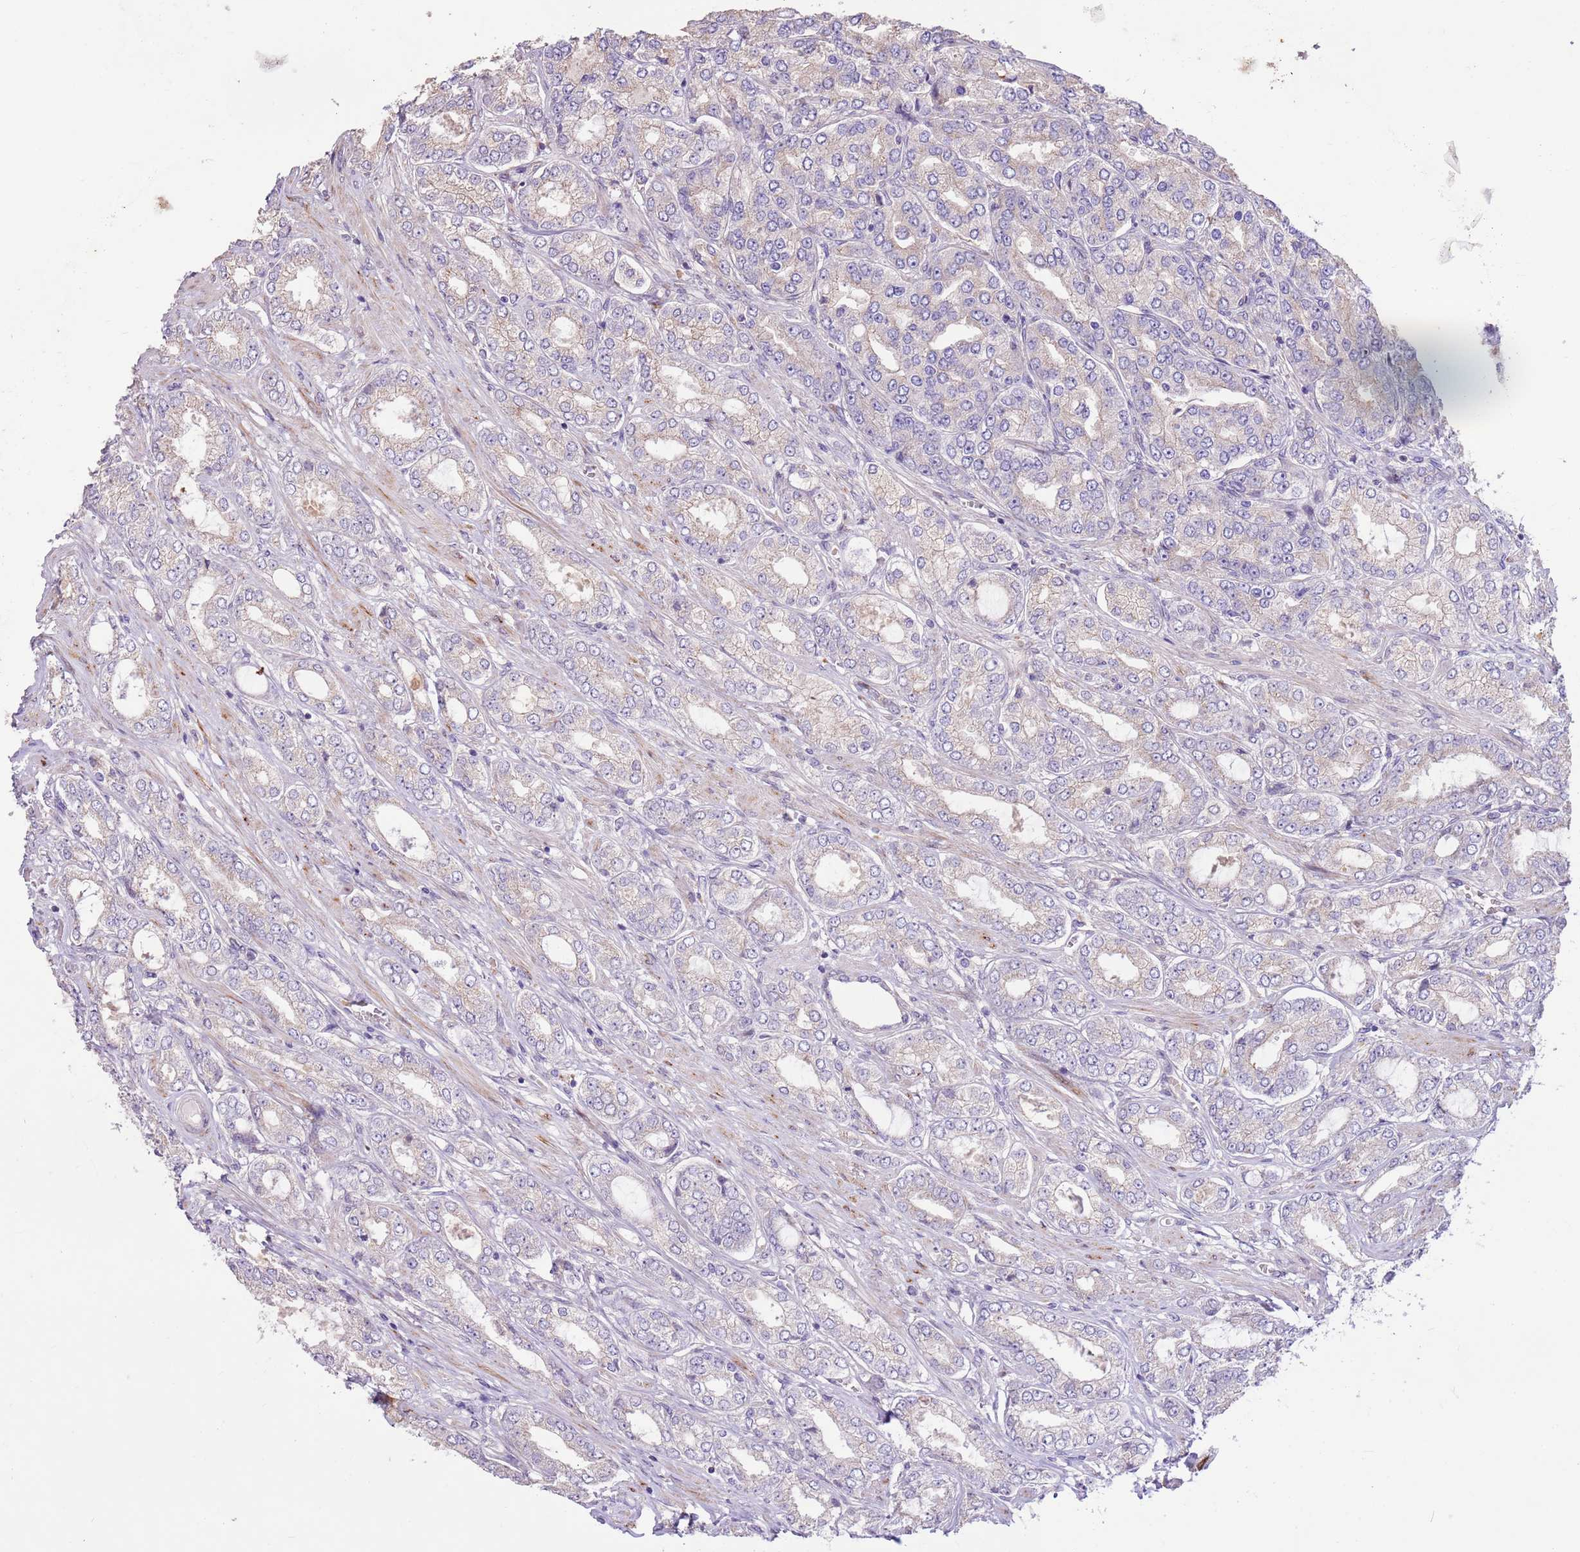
{"staining": {"intensity": "negative", "quantity": "none", "location": "none"}, "tissue": "prostate cancer", "cell_type": "Tumor cells", "image_type": "cancer", "snomed": [{"axis": "morphology", "description": "Adenocarcinoma, High grade"}, {"axis": "topography", "description": "Prostate"}], "caption": "High power microscopy photomicrograph of an IHC image of prostate cancer (high-grade adenocarcinoma), revealing no significant expression in tumor cells.", "gene": "LGI4", "patient": {"sex": "male", "age": 68}}